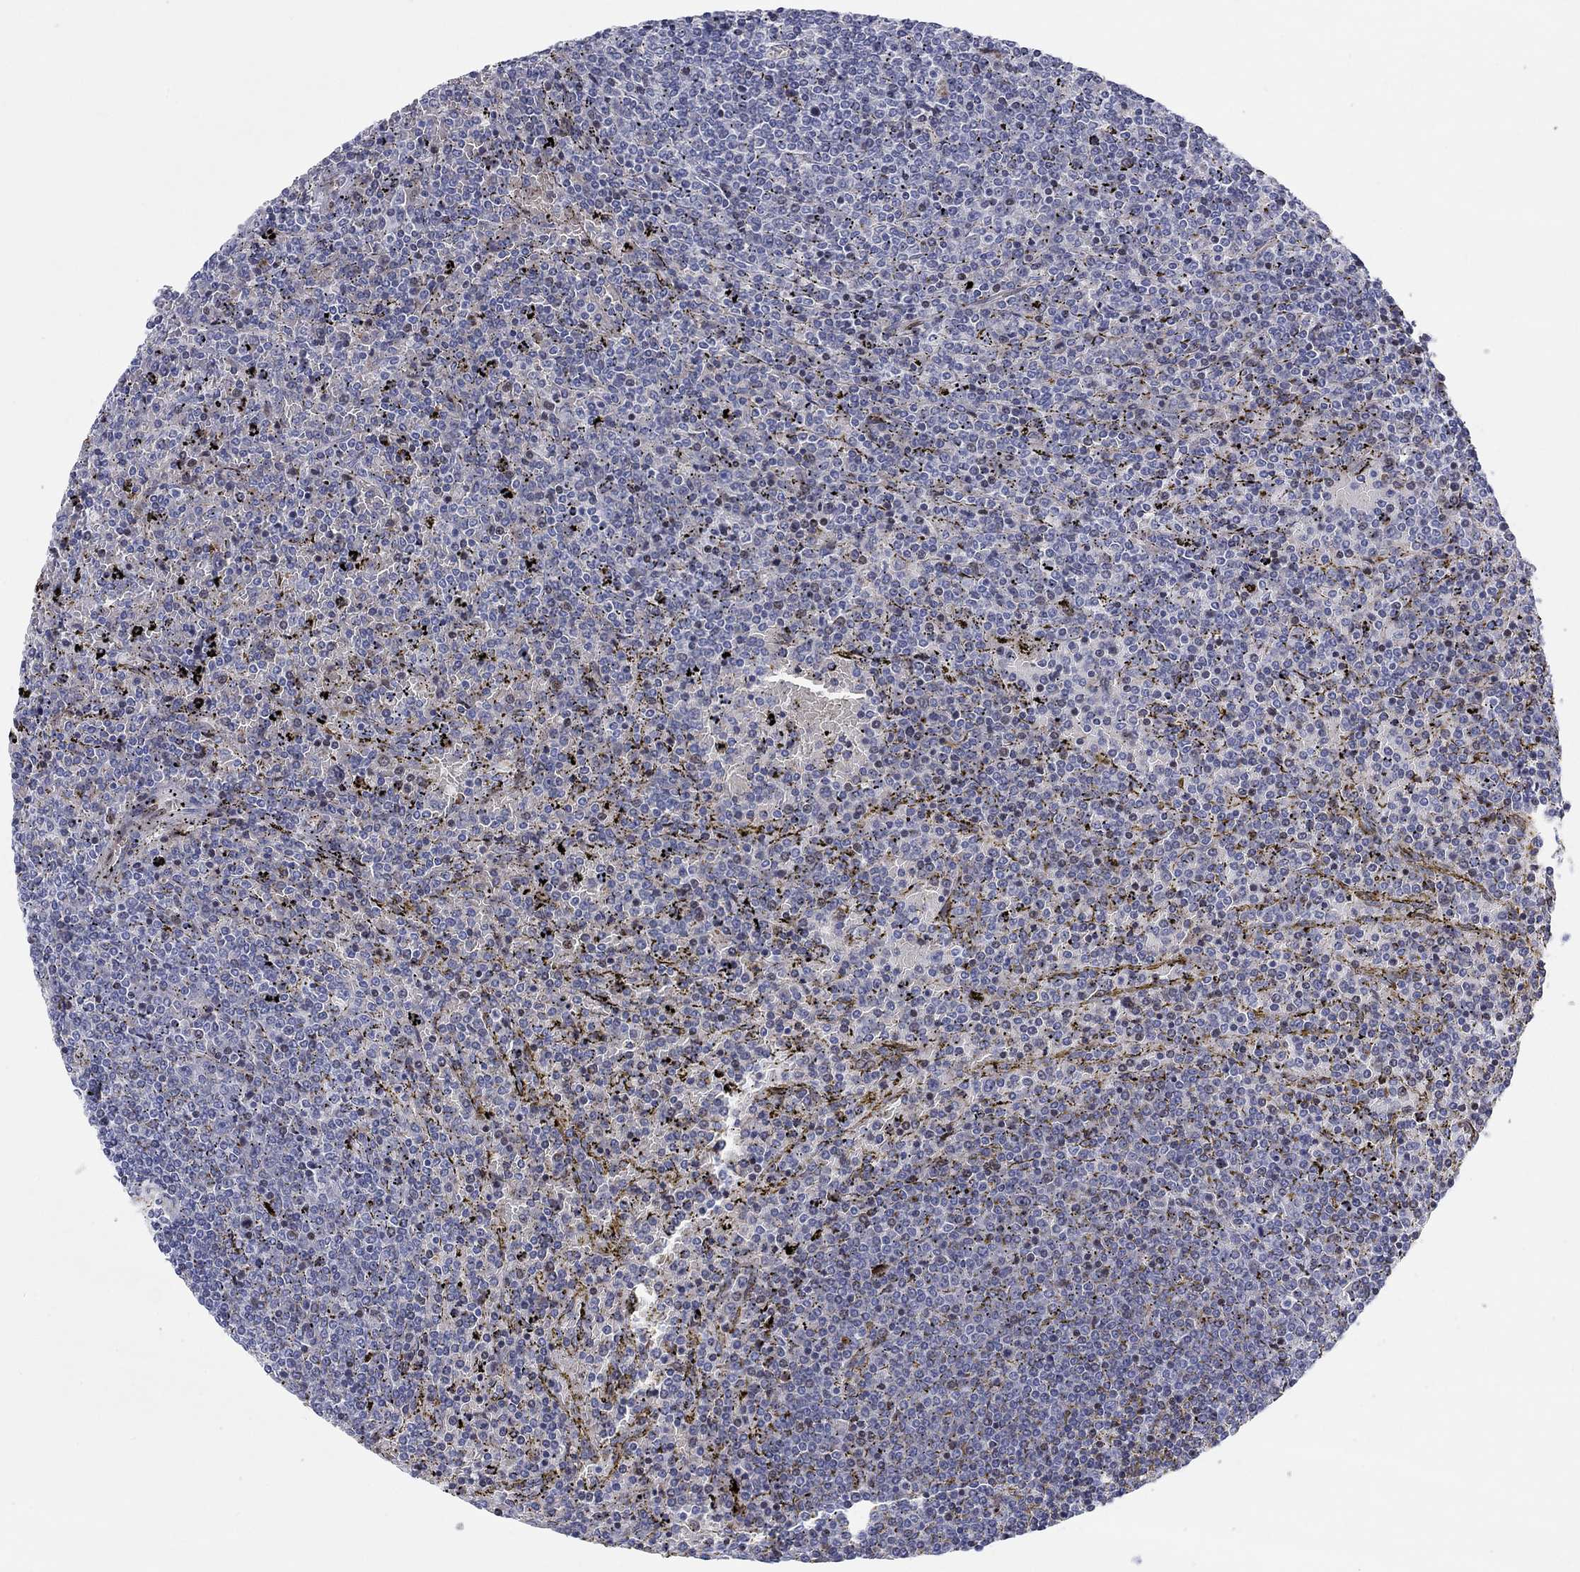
{"staining": {"intensity": "negative", "quantity": "none", "location": "none"}, "tissue": "lymphoma", "cell_type": "Tumor cells", "image_type": "cancer", "snomed": [{"axis": "morphology", "description": "Malignant lymphoma, non-Hodgkin's type, Low grade"}, {"axis": "topography", "description": "Spleen"}], "caption": "DAB immunohistochemical staining of low-grade malignant lymphoma, non-Hodgkin's type reveals no significant staining in tumor cells. The staining is performed using DAB brown chromogen with nuclei counter-stained in using hematoxylin.", "gene": "ARHGAP36", "patient": {"sex": "female", "age": 77}}